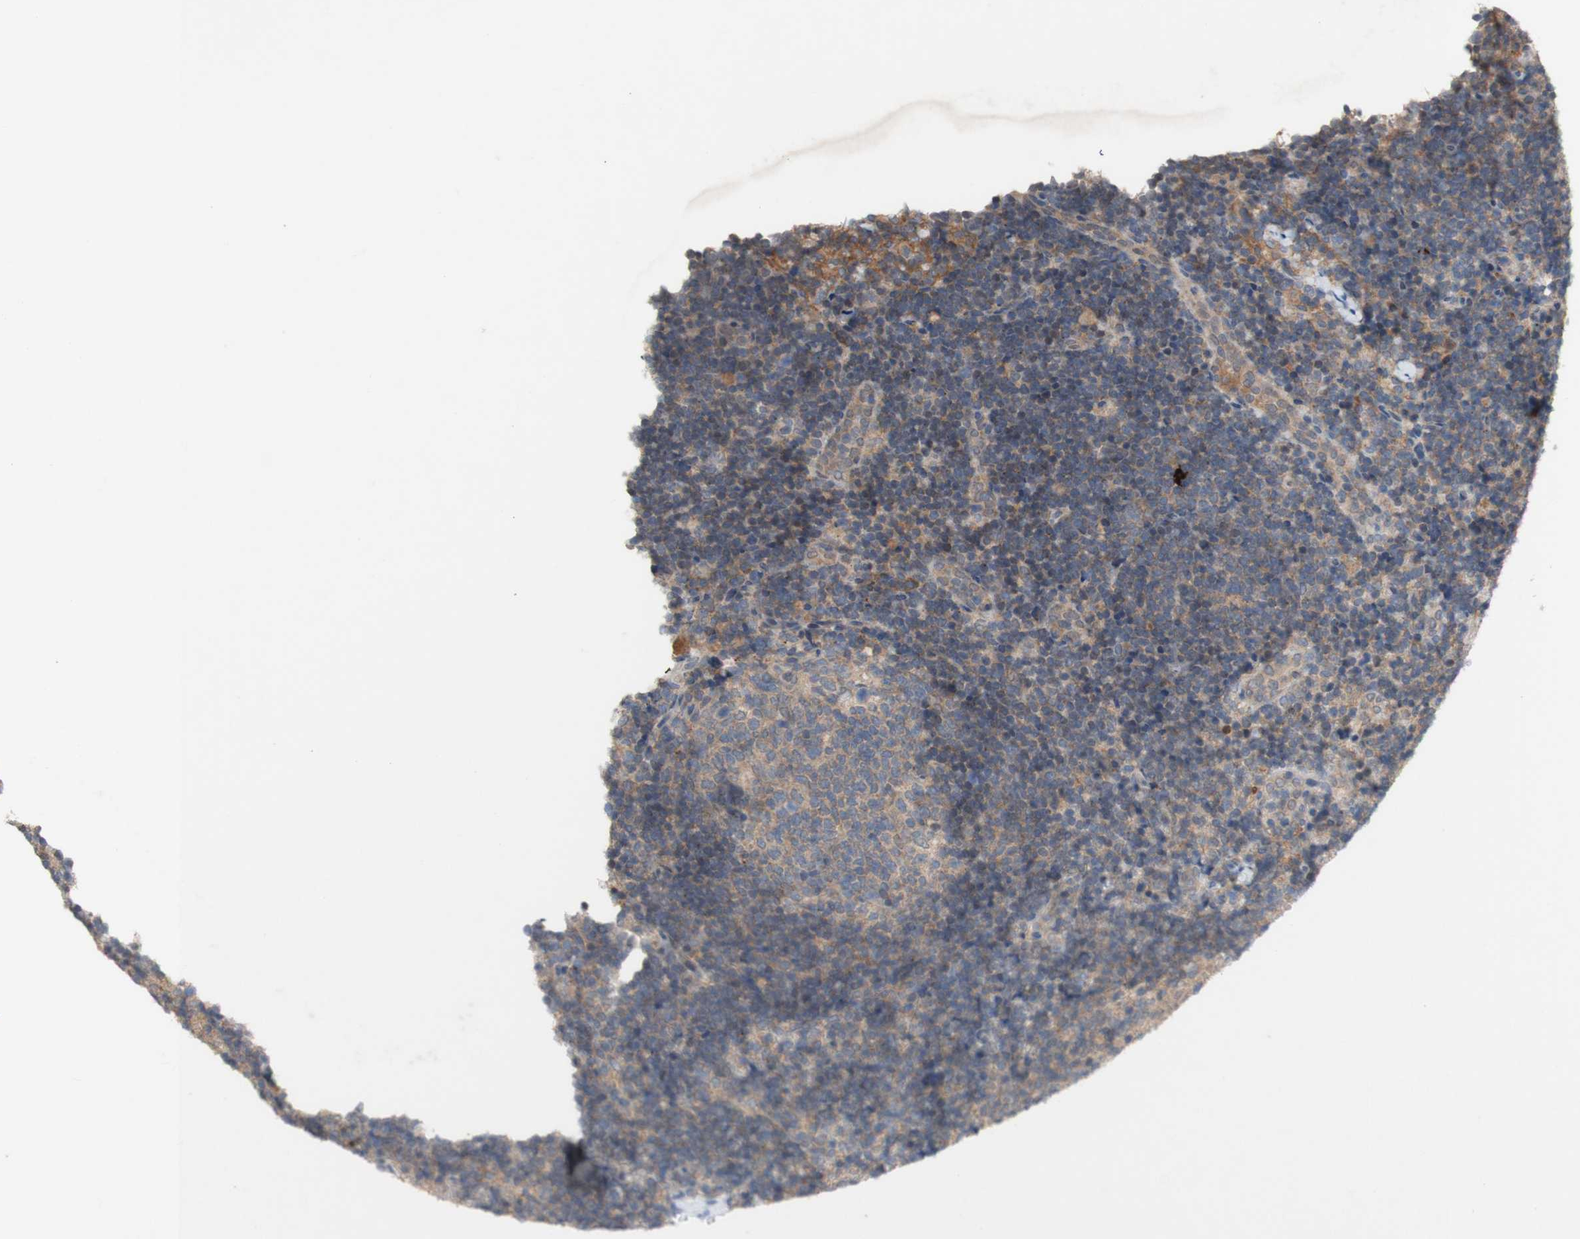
{"staining": {"intensity": "weak", "quantity": ">75%", "location": "cytoplasmic/membranous"}, "tissue": "lymph node", "cell_type": "Germinal center cells", "image_type": "normal", "snomed": [{"axis": "morphology", "description": "Normal tissue, NOS"}, {"axis": "topography", "description": "Lymph node"}], "caption": "DAB (3,3'-diaminobenzidine) immunohistochemical staining of benign human lymph node shows weak cytoplasmic/membranous protein expression in approximately >75% of germinal center cells. (DAB IHC, brown staining for protein, blue staining for nuclei).", "gene": "PEX2", "patient": {"sex": "female", "age": 14}}